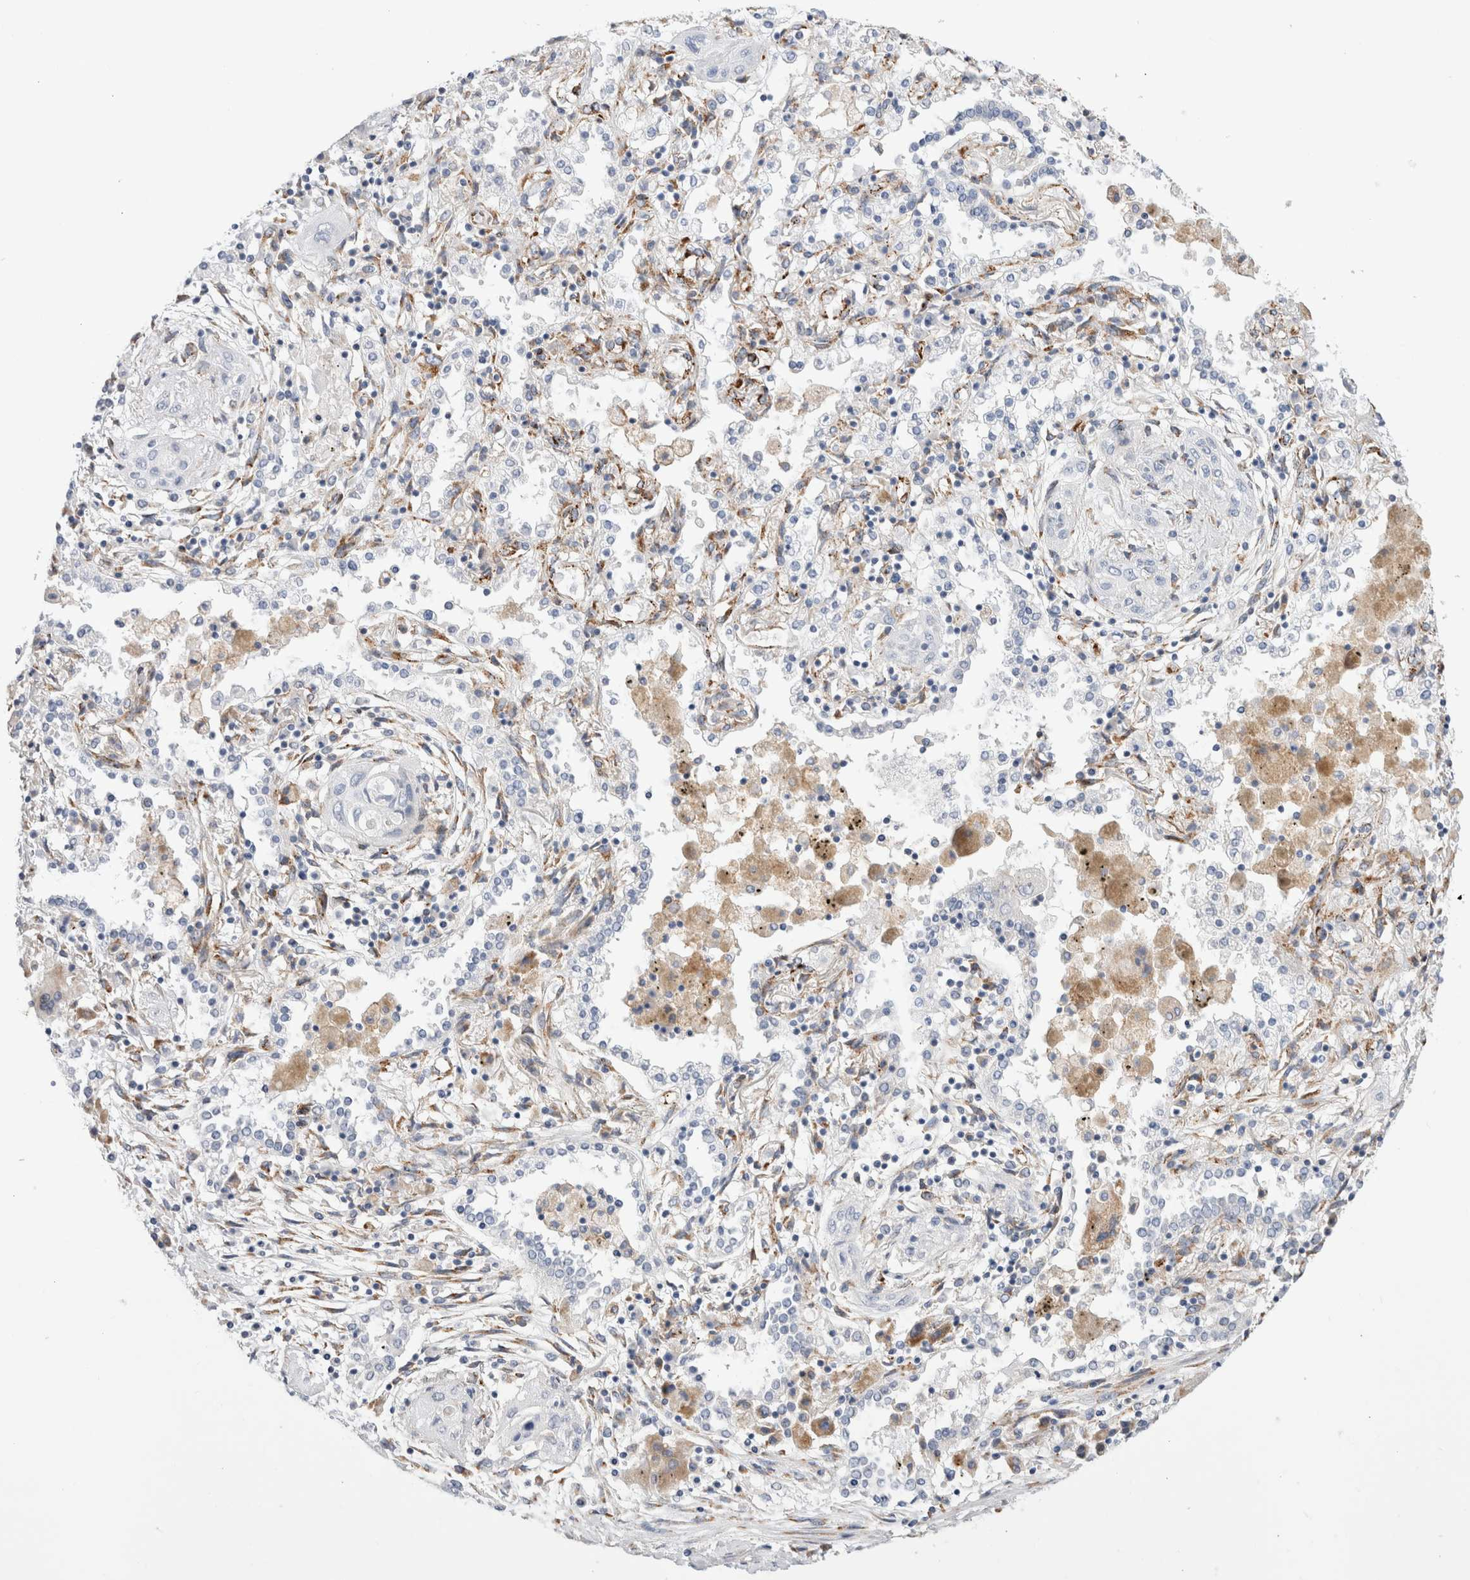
{"staining": {"intensity": "negative", "quantity": "none", "location": "none"}, "tissue": "lung cancer", "cell_type": "Tumor cells", "image_type": "cancer", "snomed": [{"axis": "morphology", "description": "Squamous cell carcinoma, NOS"}, {"axis": "topography", "description": "Lung"}], "caption": "Tumor cells are negative for protein expression in human squamous cell carcinoma (lung). Brightfield microscopy of immunohistochemistry stained with DAB (brown) and hematoxylin (blue), captured at high magnification.", "gene": "CNPY4", "patient": {"sex": "female", "age": 47}}